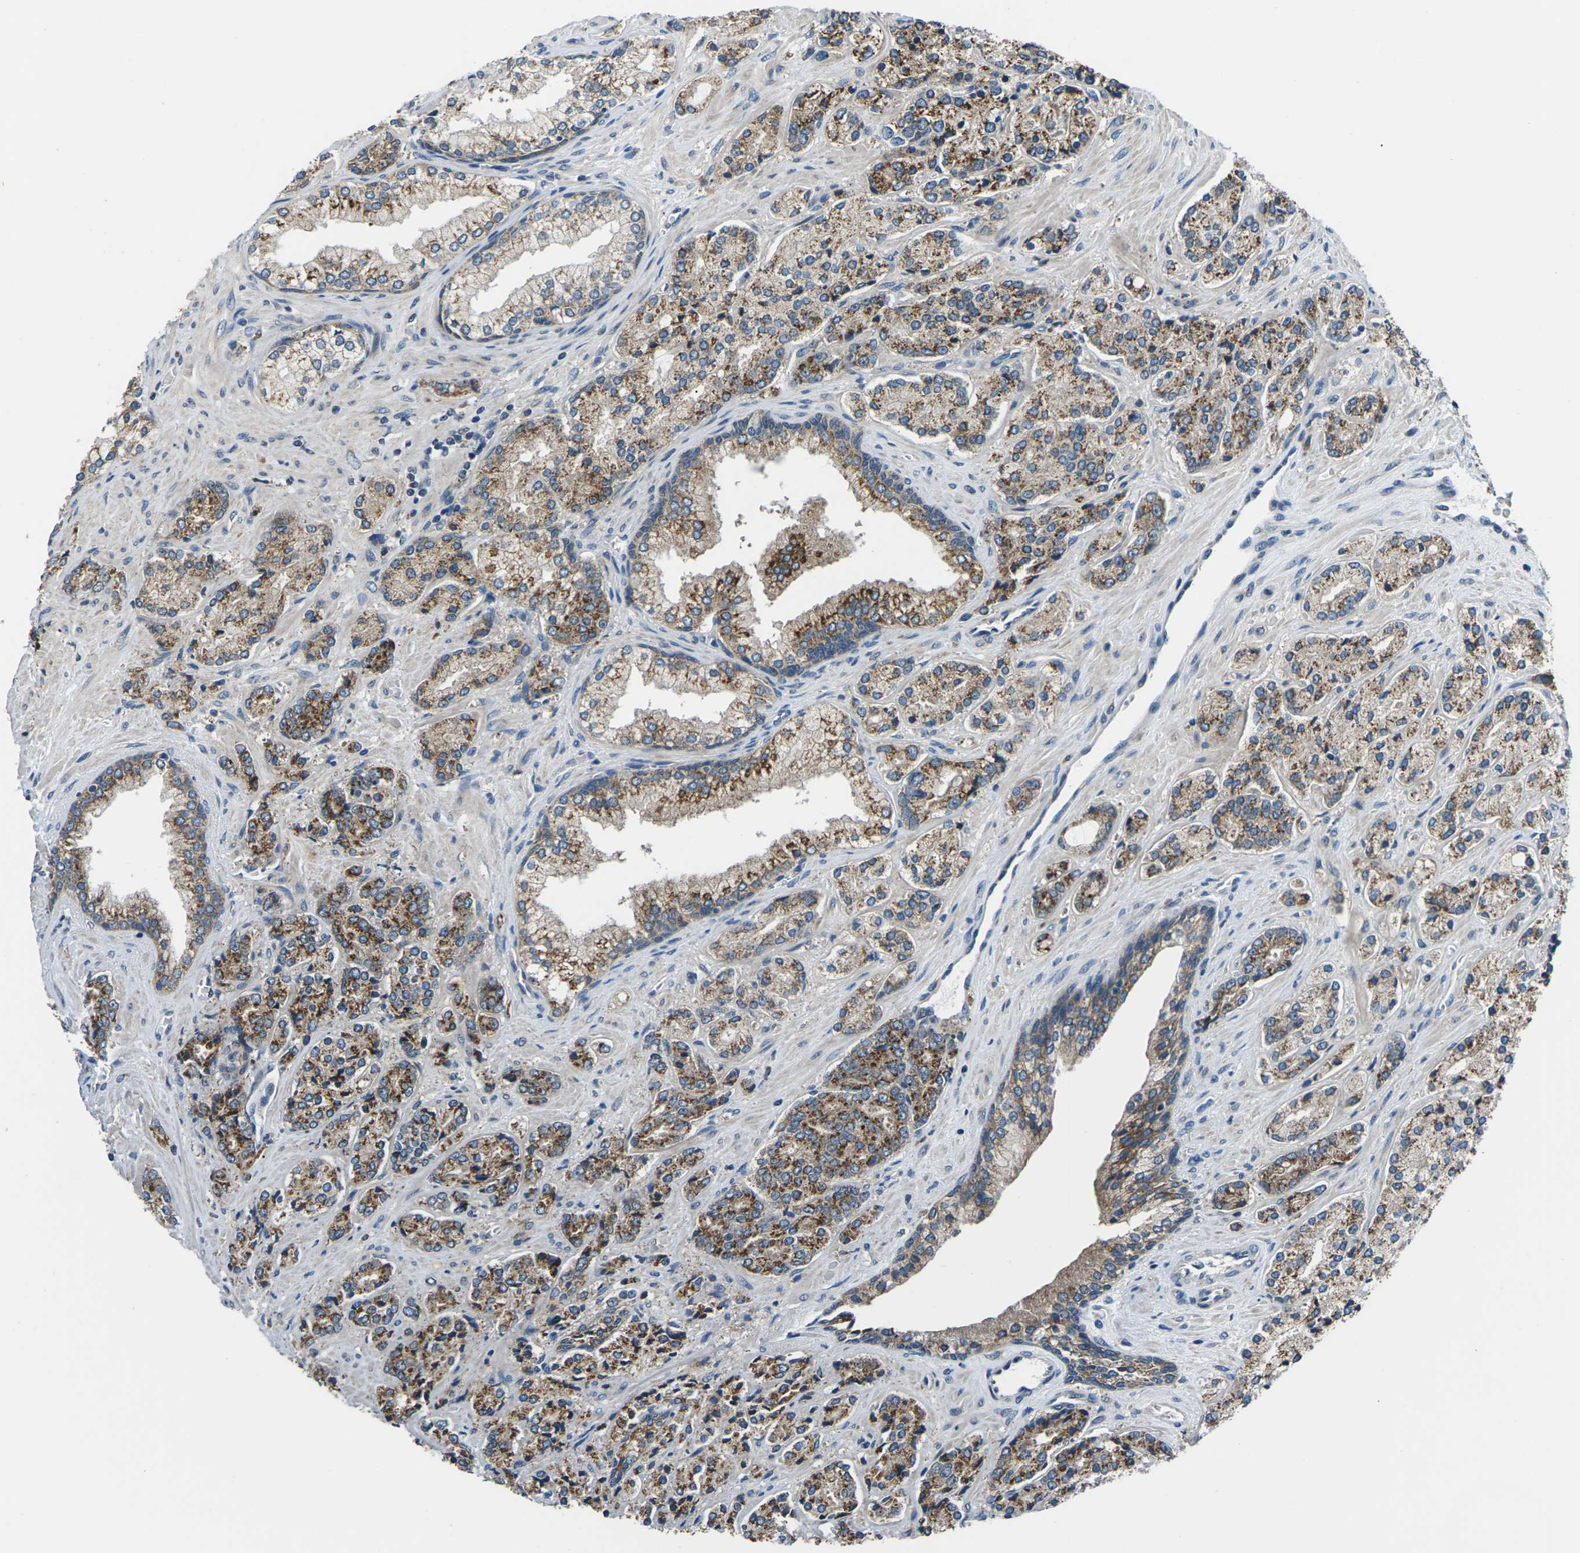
{"staining": {"intensity": "moderate", "quantity": ">75%", "location": "cytoplasmic/membranous"}, "tissue": "prostate cancer", "cell_type": "Tumor cells", "image_type": "cancer", "snomed": [{"axis": "morphology", "description": "Adenocarcinoma, High grade"}, {"axis": "topography", "description": "Prostate"}], "caption": "Immunohistochemistry (IHC) staining of prostate adenocarcinoma (high-grade), which shows medium levels of moderate cytoplasmic/membranous expression in approximately >75% of tumor cells indicating moderate cytoplasmic/membranous protein expression. The staining was performed using DAB (3,3'-diaminobenzidine) (brown) for protein detection and nuclei were counterstained in hematoxylin (blue).", "gene": "GABRP", "patient": {"sex": "male", "age": 71}}